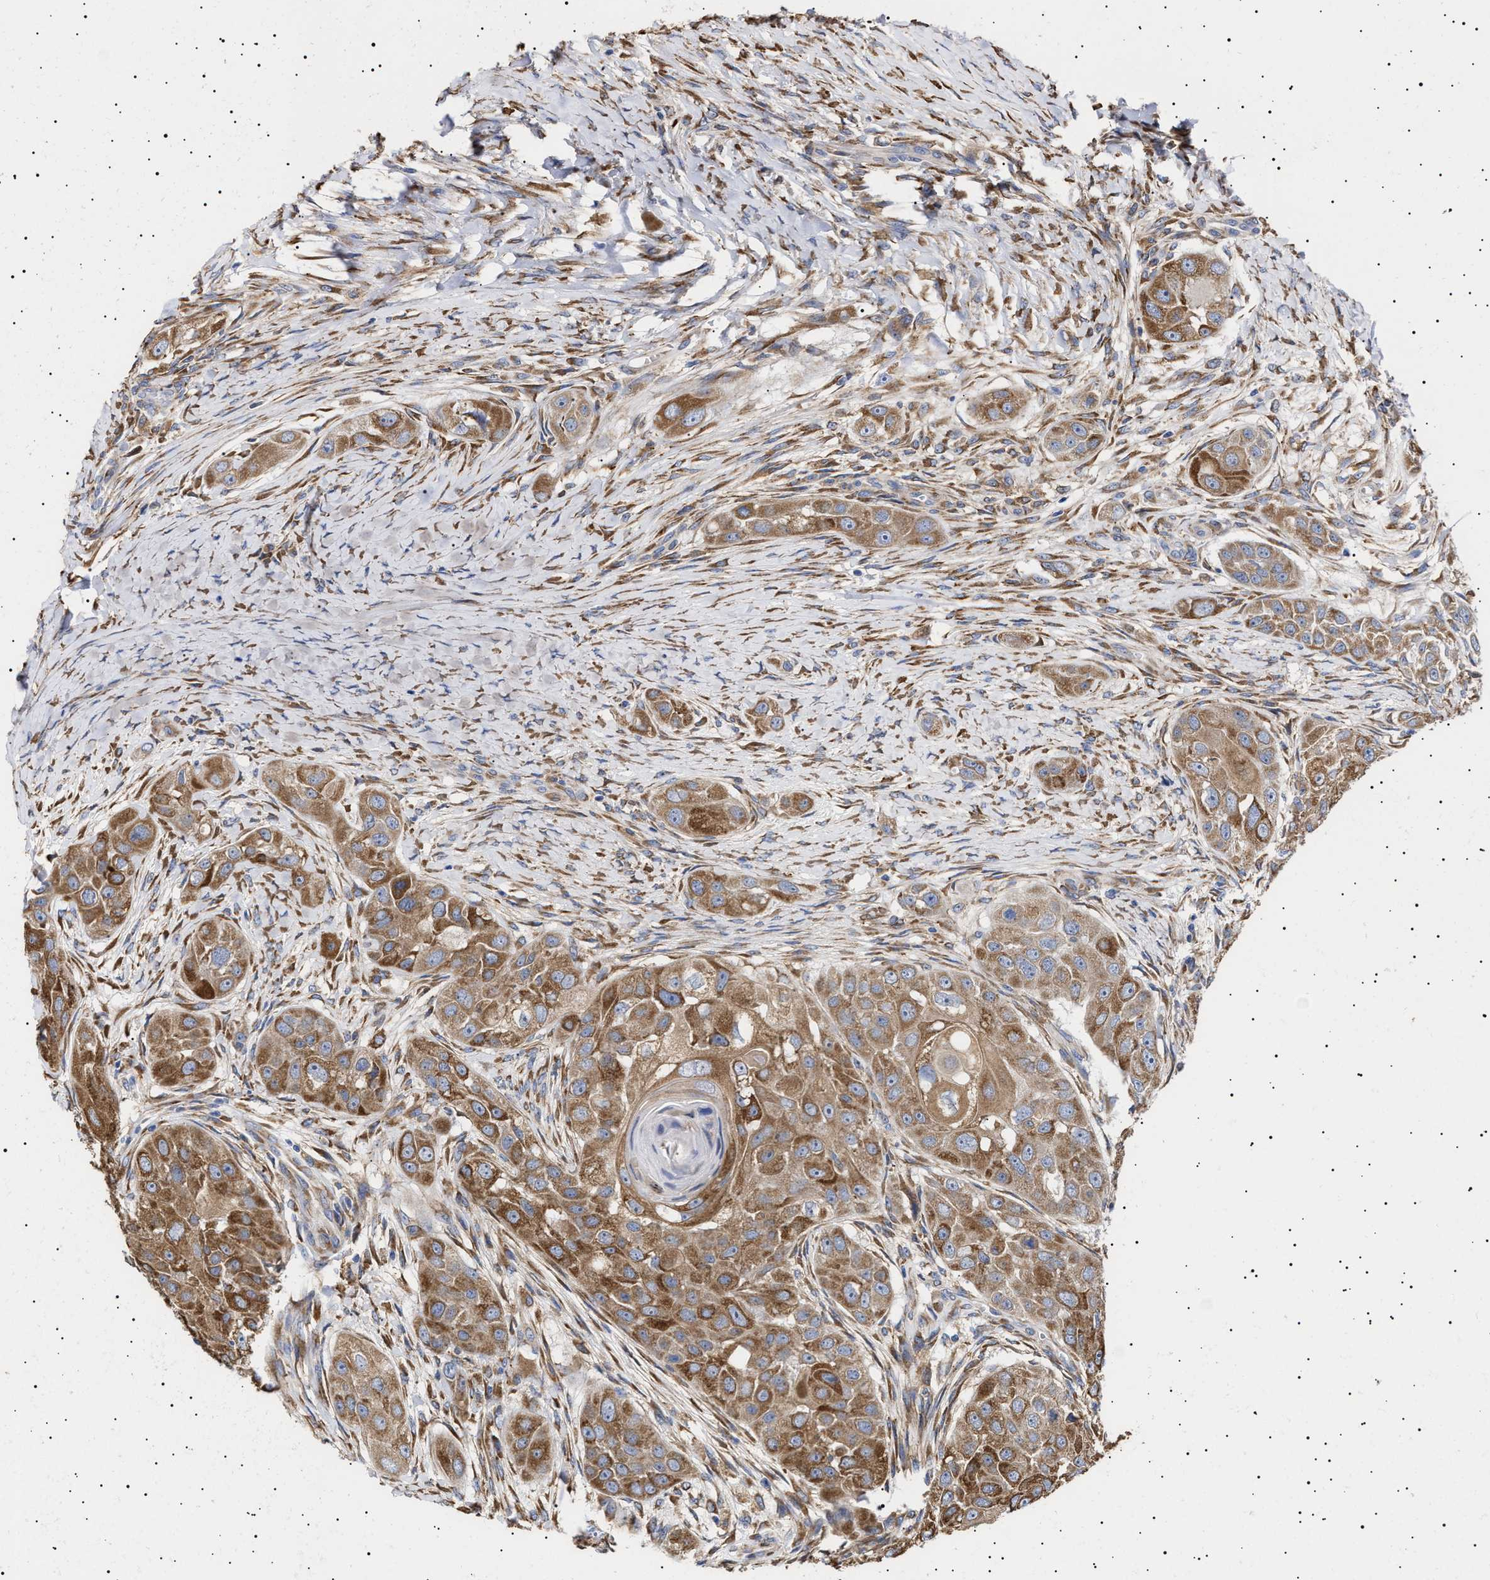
{"staining": {"intensity": "moderate", "quantity": ">75%", "location": "cytoplasmic/membranous"}, "tissue": "head and neck cancer", "cell_type": "Tumor cells", "image_type": "cancer", "snomed": [{"axis": "morphology", "description": "Normal tissue, NOS"}, {"axis": "morphology", "description": "Squamous cell carcinoma, NOS"}, {"axis": "topography", "description": "Skeletal muscle"}, {"axis": "topography", "description": "Head-Neck"}], "caption": "Immunohistochemical staining of head and neck cancer demonstrates medium levels of moderate cytoplasmic/membranous positivity in about >75% of tumor cells.", "gene": "ERCC6L2", "patient": {"sex": "male", "age": 51}}